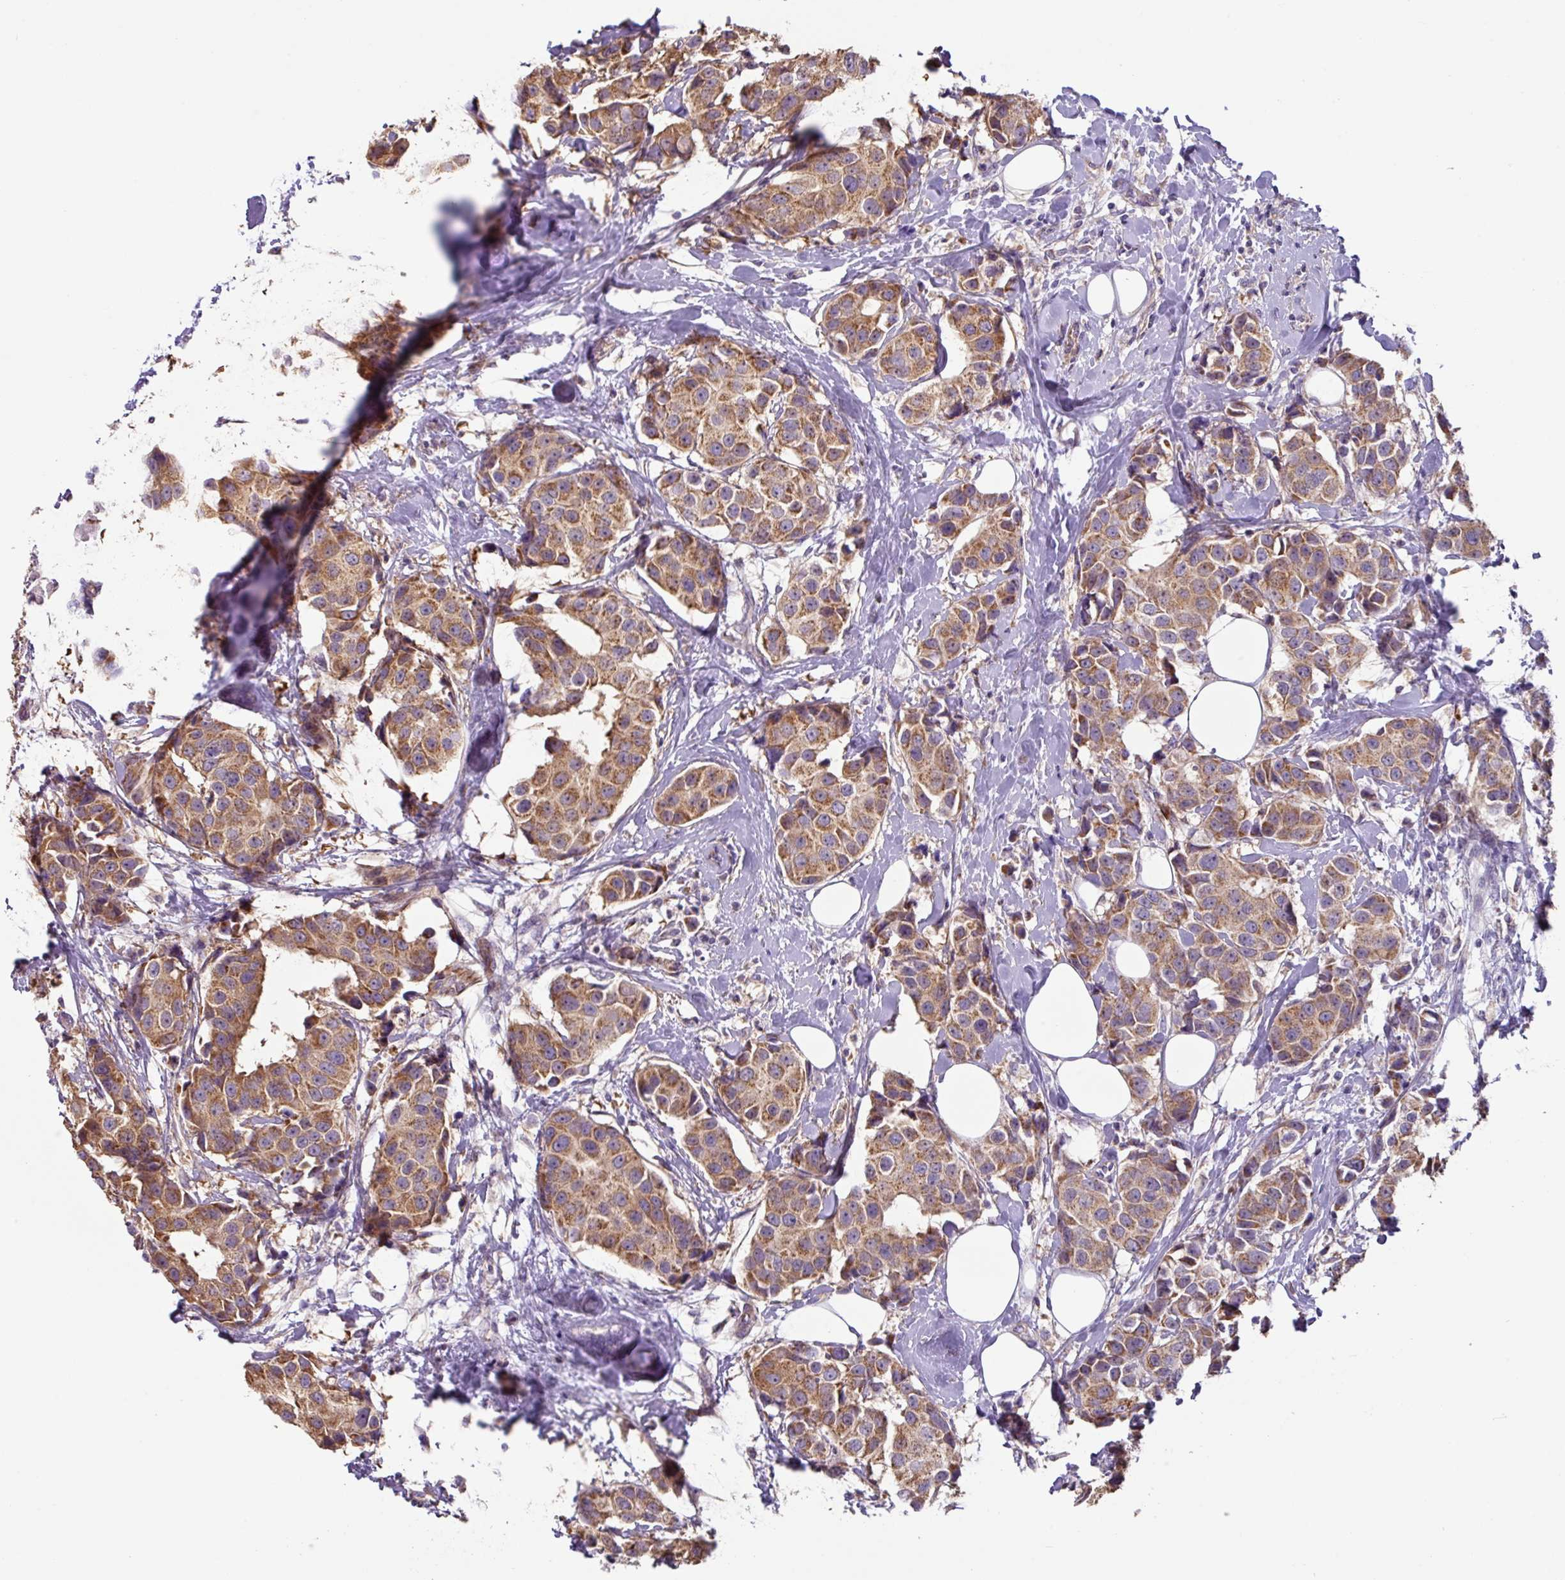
{"staining": {"intensity": "moderate", "quantity": ">75%", "location": "cytoplasmic/membranous"}, "tissue": "breast cancer", "cell_type": "Tumor cells", "image_type": "cancer", "snomed": [{"axis": "morphology", "description": "Normal tissue, NOS"}, {"axis": "morphology", "description": "Duct carcinoma"}, {"axis": "topography", "description": "Breast"}], "caption": "Tumor cells exhibit medium levels of moderate cytoplasmic/membranous staining in approximately >75% of cells in invasive ductal carcinoma (breast). Ihc stains the protein in brown and the nuclei are stained blue.", "gene": "MRRF", "patient": {"sex": "female", "age": 39}}